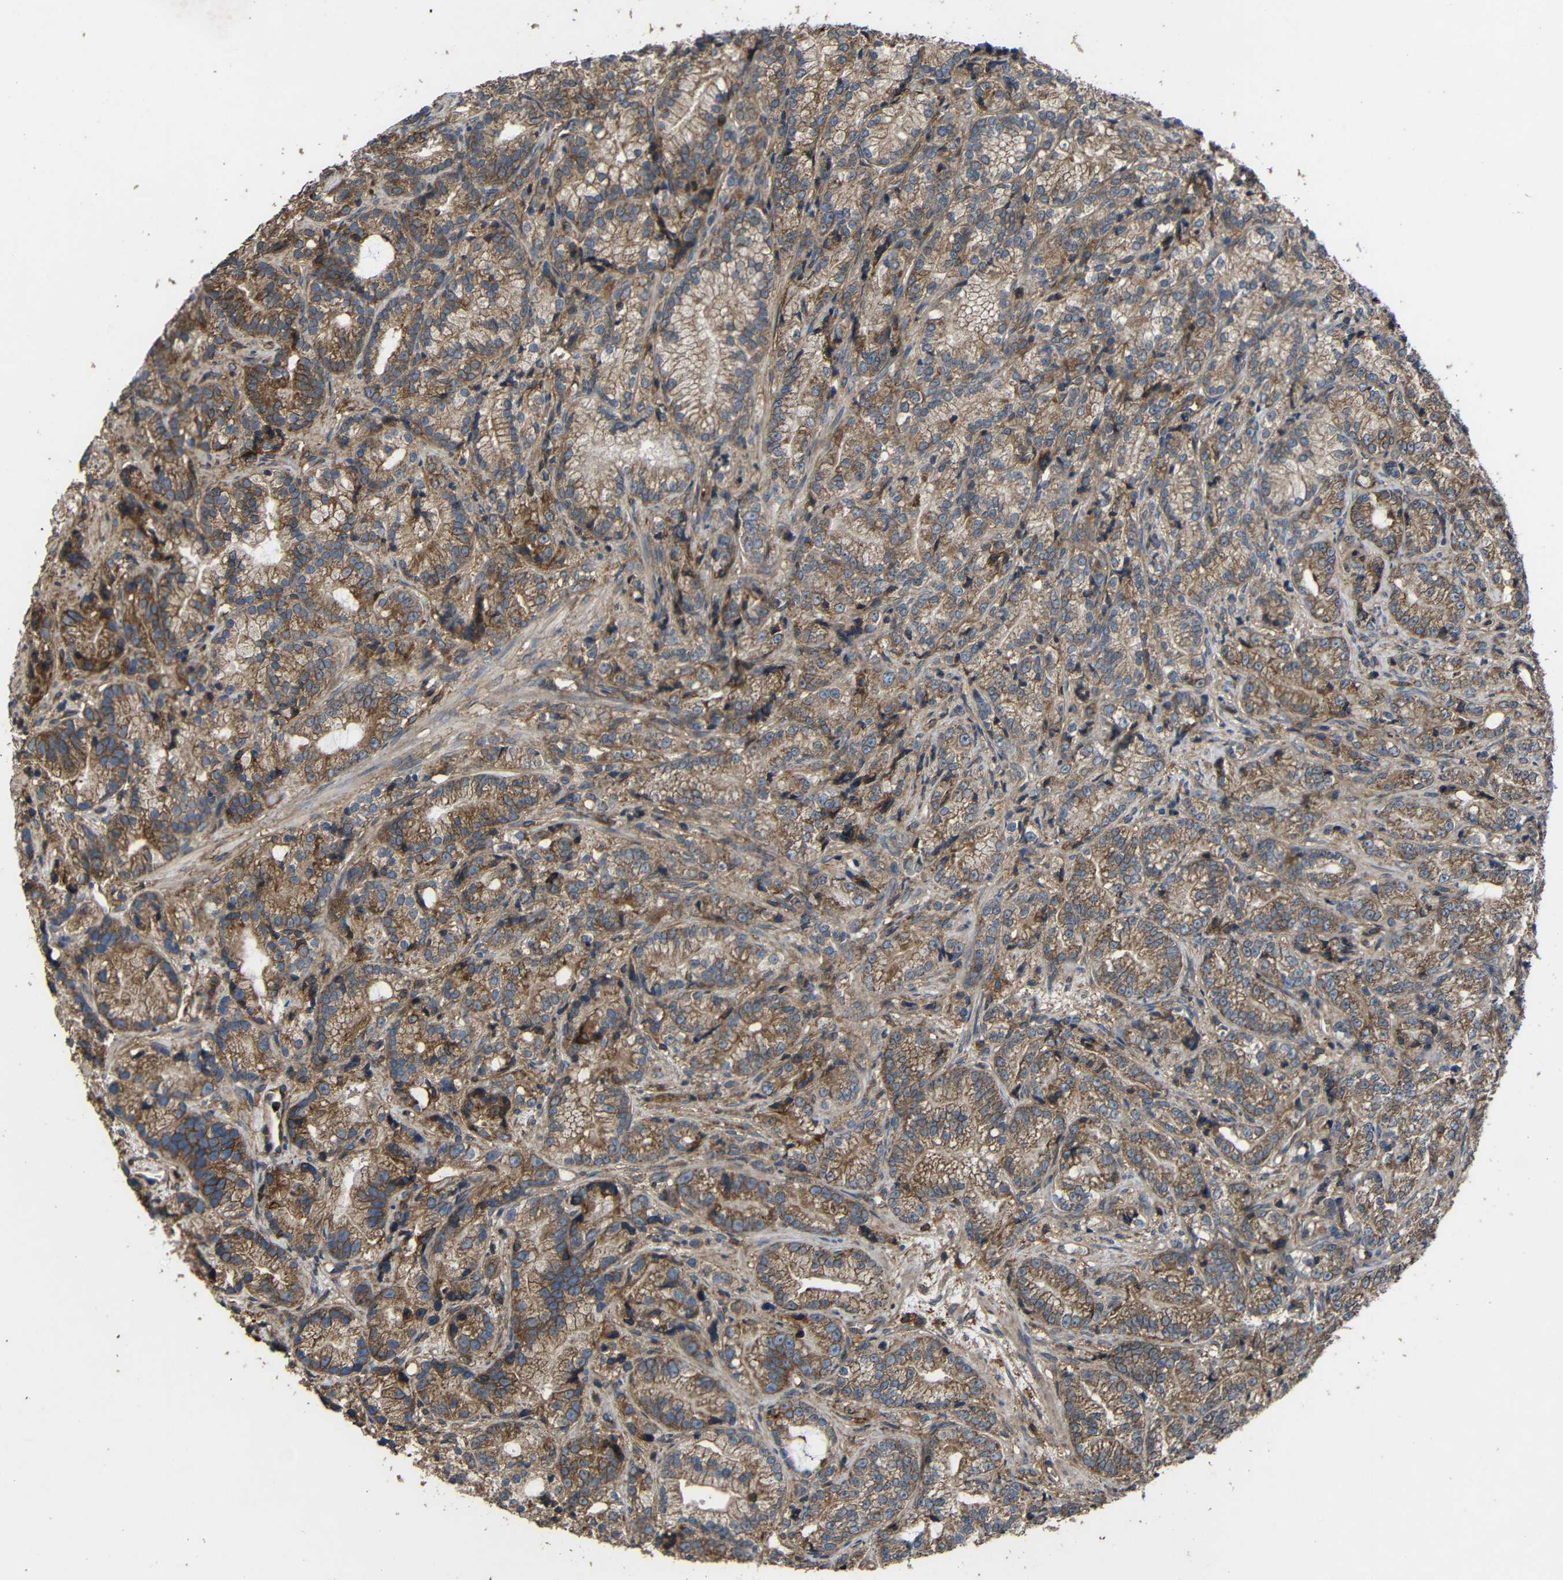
{"staining": {"intensity": "moderate", "quantity": ">75%", "location": "cytoplasmic/membranous"}, "tissue": "prostate cancer", "cell_type": "Tumor cells", "image_type": "cancer", "snomed": [{"axis": "morphology", "description": "Adenocarcinoma, Low grade"}, {"axis": "topography", "description": "Prostate"}], "caption": "Moderate cytoplasmic/membranous expression is seen in about >75% of tumor cells in low-grade adenocarcinoma (prostate).", "gene": "TREM2", "patient": {"sex": "male", "age": 89}}